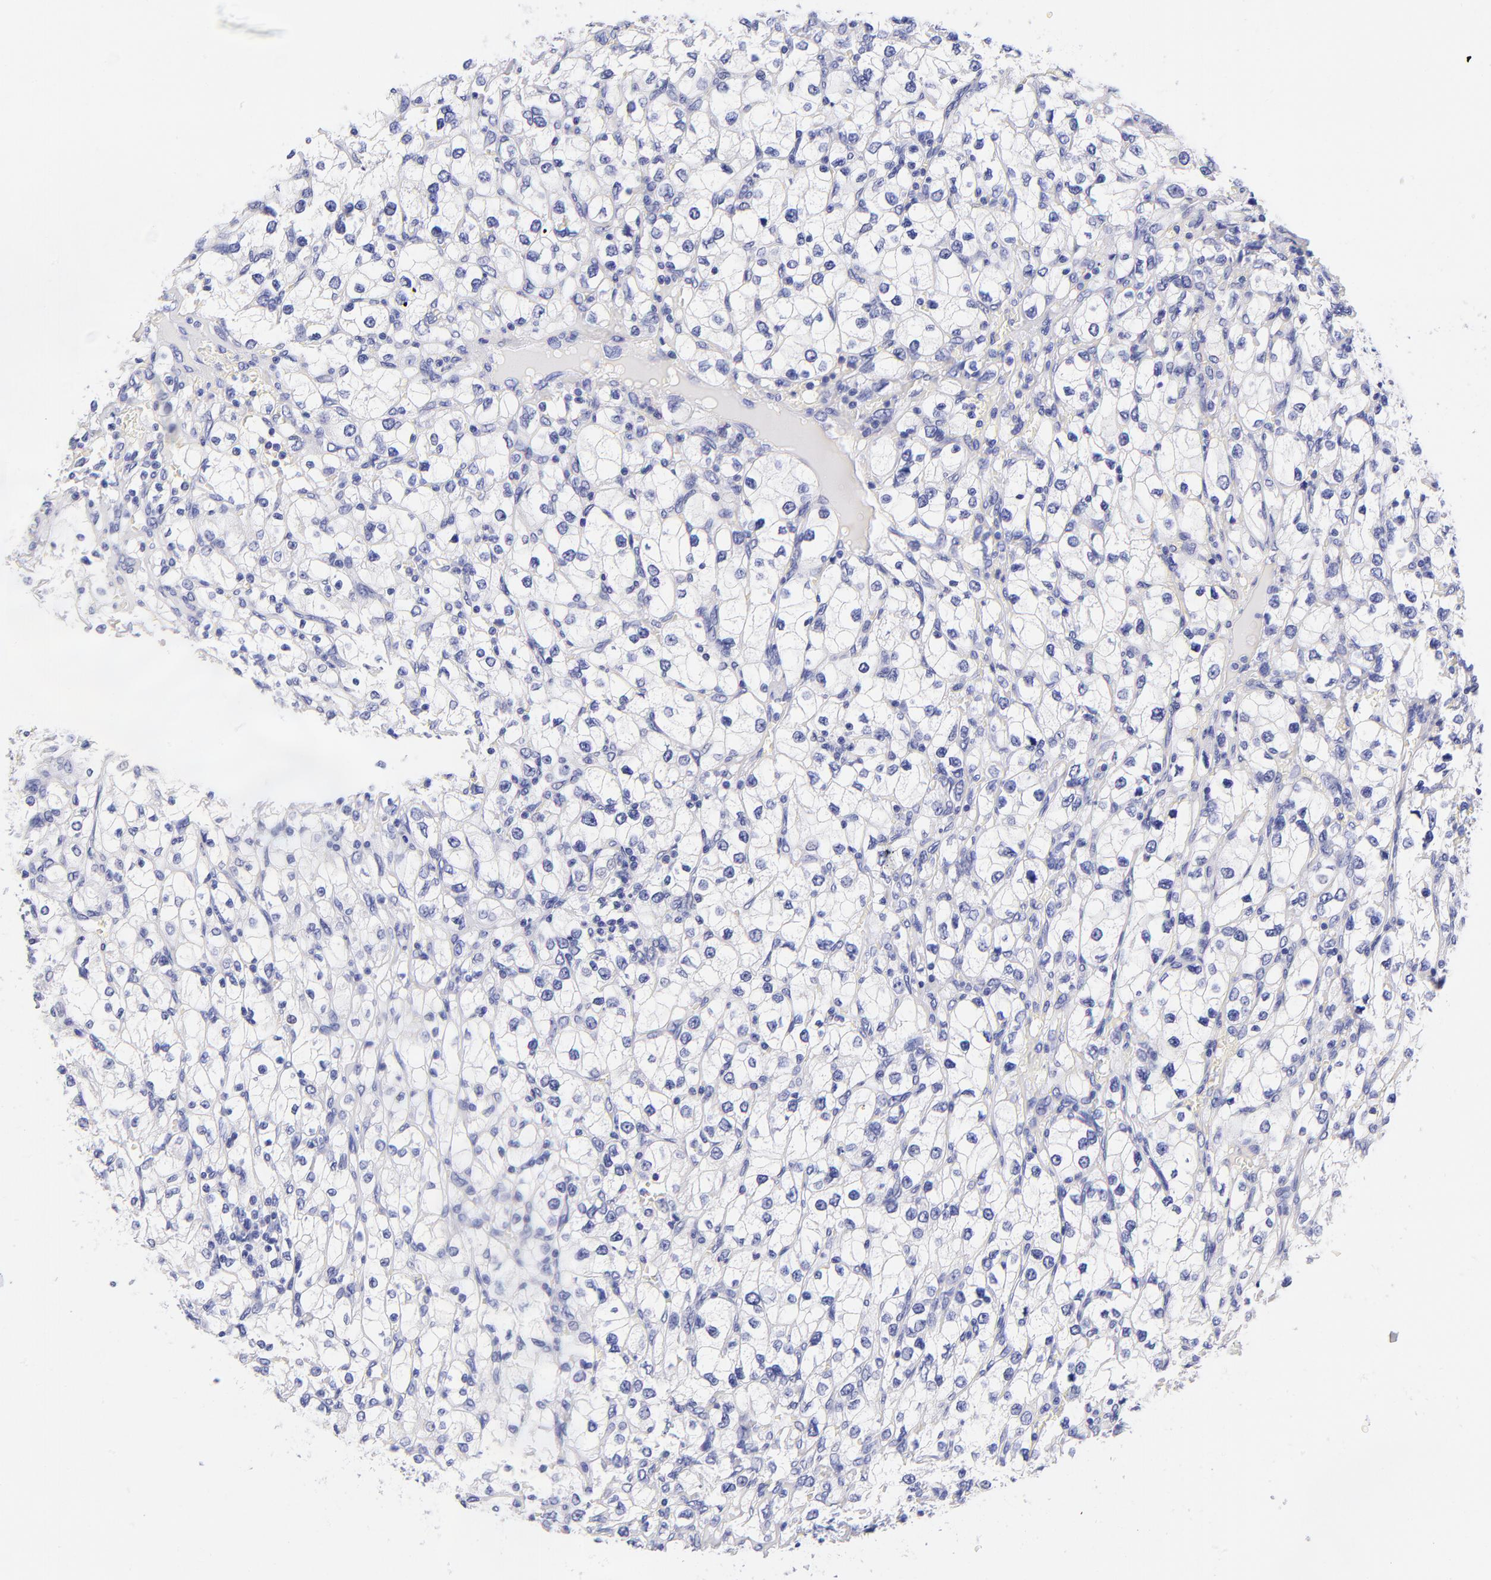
{"staining": {"intensity": "negative", "quantity": "none", "location": "none"}, "tissue": "renal cancer", "cell_type": "Tumor cells", "image_type": "cancer", "snomed": [{"axis": "morphology", "description": "Adenocarcinoma, NOS"}, {"axis": "topography", "description": "Kidney"}], "caption": "Tumor cells show no significant protein staining in renal cancer (adenocarcinoma).", "gene": "RAB3B", "patient": {"sex": "female", "age": 62}}